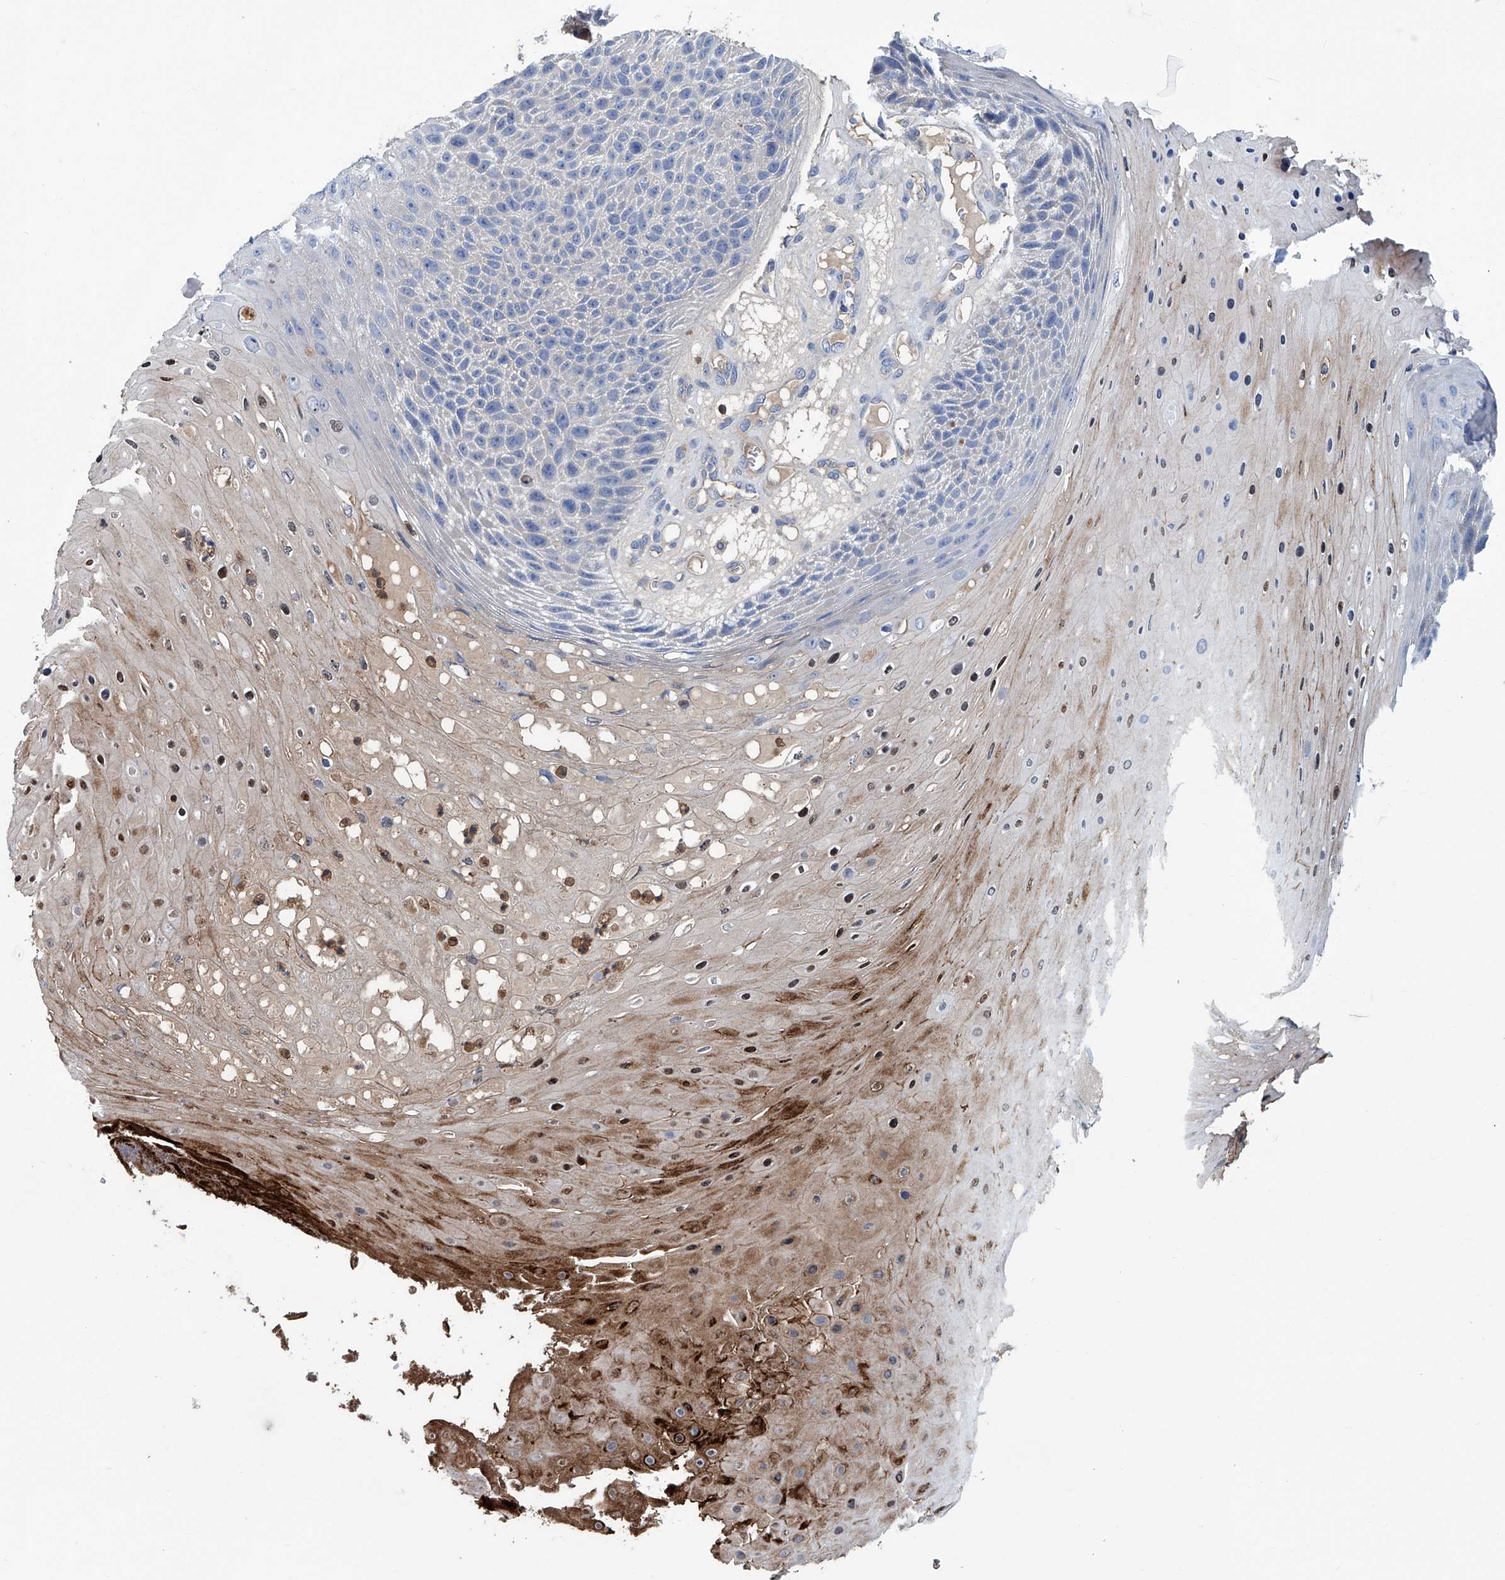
{"staining": {"intensity": "moderate", "quantity": "<25%", "location": "cytoplasmic/membranous,nuclear"}, "tissue": "skin cancer", "cell_type": "Tumor cells", "image_type": "cancer", "snomed": [{"axis": "morphology", "description": "Squamous cell carcinoma, NOS"}, {"axis": "topography", "description": "Skin"}], "caption": "Immunohistochemical staining of human skin squamous cell carcinoma demonstrates moderate cytoplasmic/membranous and nuclear protein expression in about <25% of tumor cells.", "gene": "EIF2D", "patient": {"sex": "female", "age": 88}}